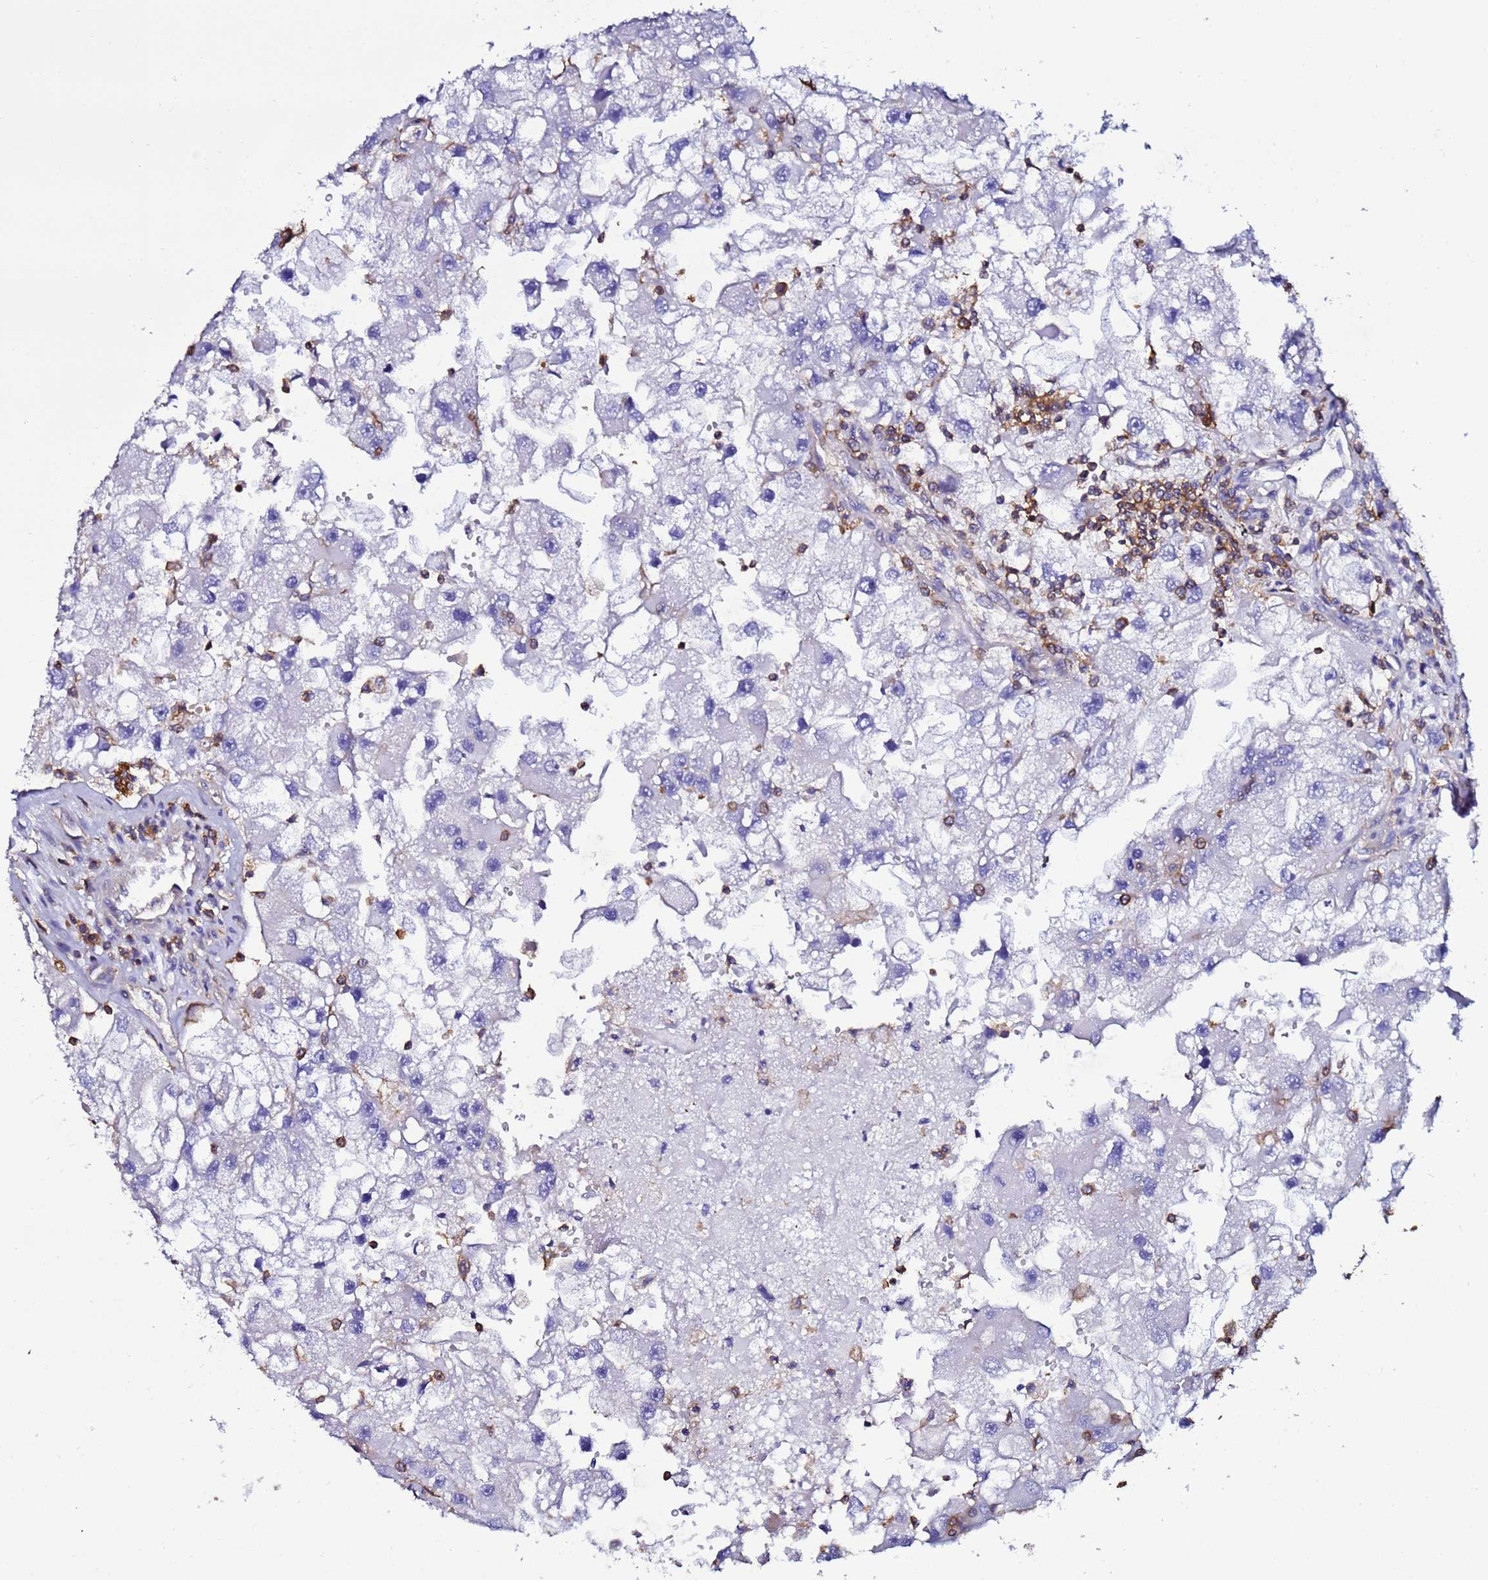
{"staining": {"intensity": "negative", "quantity": "none", "location": "none"}, "tissue": "renal cancer", "cell_type": "Tumor cells", "image_type": "cancer", "snomed": [{"axis": "morphology", "description": "Adenocarcinoma, NOS"}, {"axis": "topography", "description": "Kidney"}], "caption": "Tumor cells show no significant protein staining in renal cancer. (DAB immunohistochemistry with hematoxylin counter stain).", "gene": "ACTB", "patient": {"sex": "male", "age": 63}}